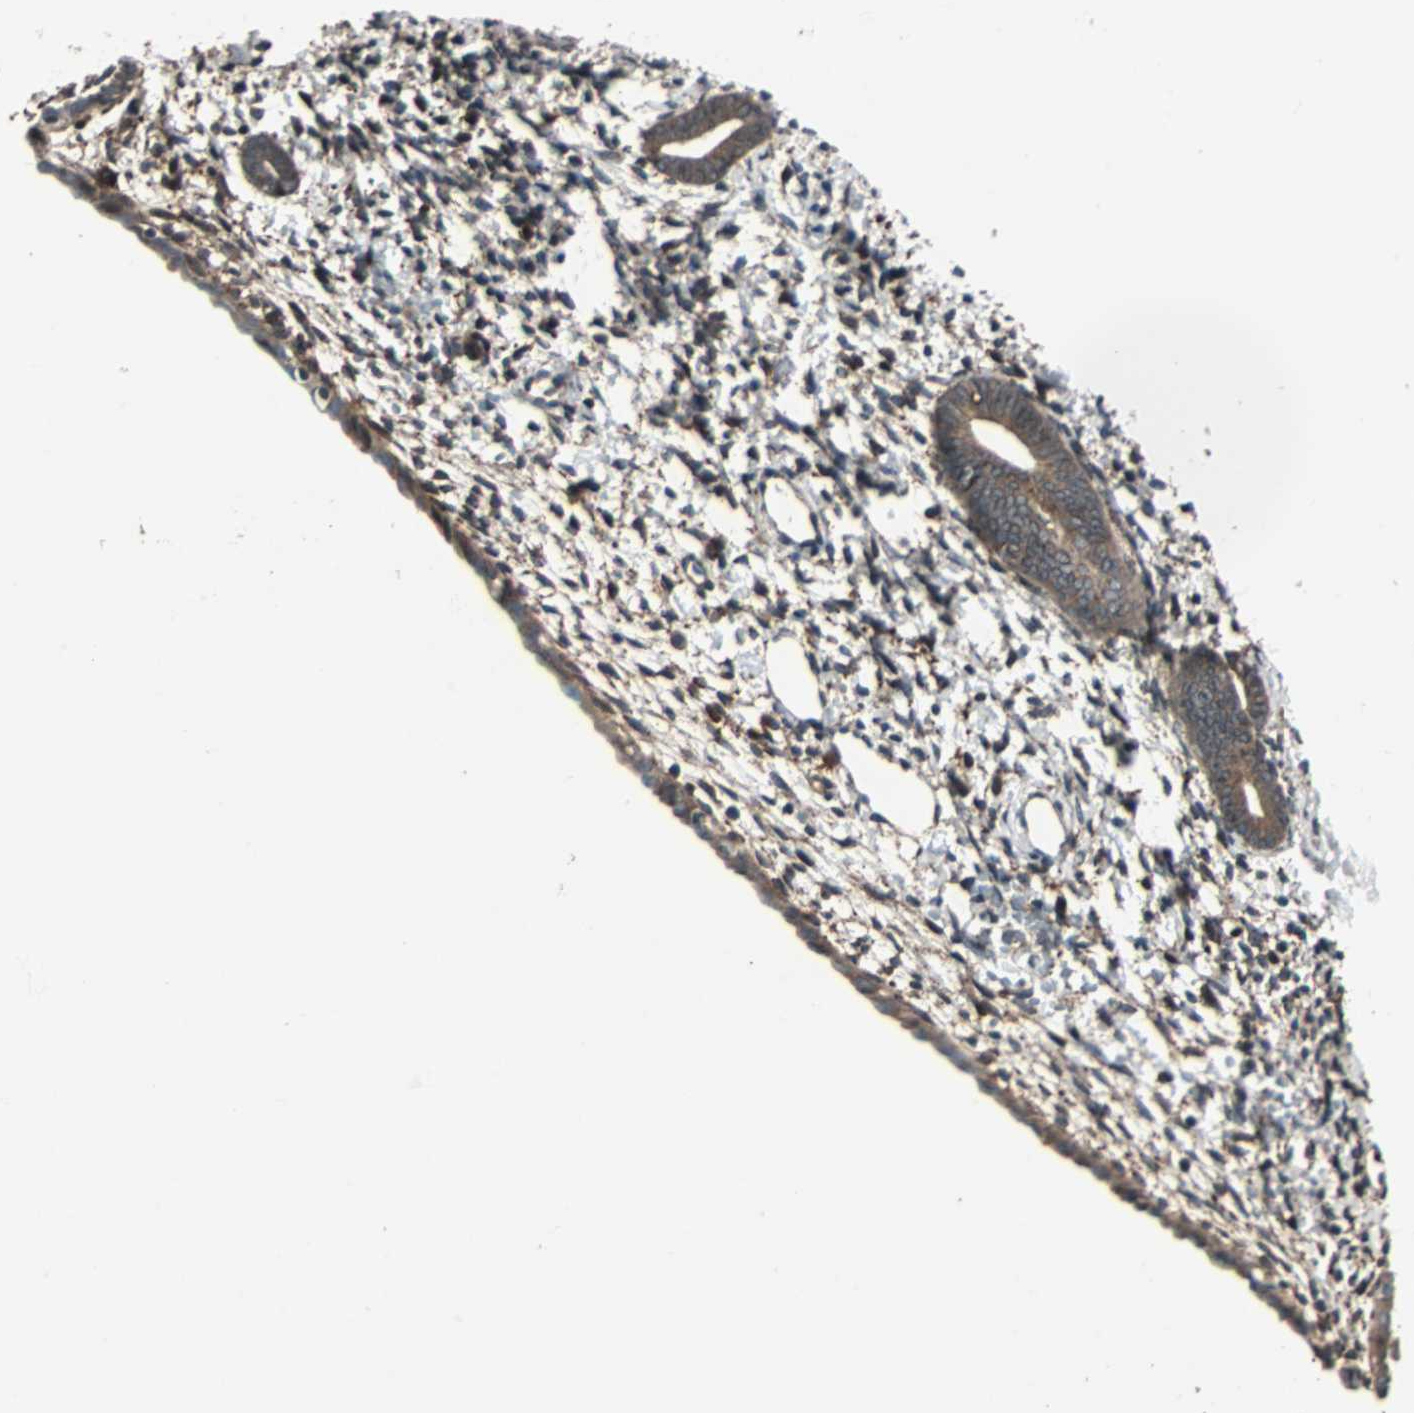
{"staining": {"intensity": "moderate", "quantity": "25%-75%", "location": "cytoplasmic/membranous"}, "tissue": "endometrium", "cell_type": "Cells in endometrial stroma", "image_type": "normal", "snomed": [{"axis": "morphology", "description": "Normal tissue, NOS"}, {"axis": "topography", "description": "Endometrium"}], "caption": "A brown stain labels moderate cytoplasmic/membranous staining of a protein in cells in endometrial stroma of normal human endometrium.", "gene": "RAB7A", "patient": {"sex": "female", "age": 71}}